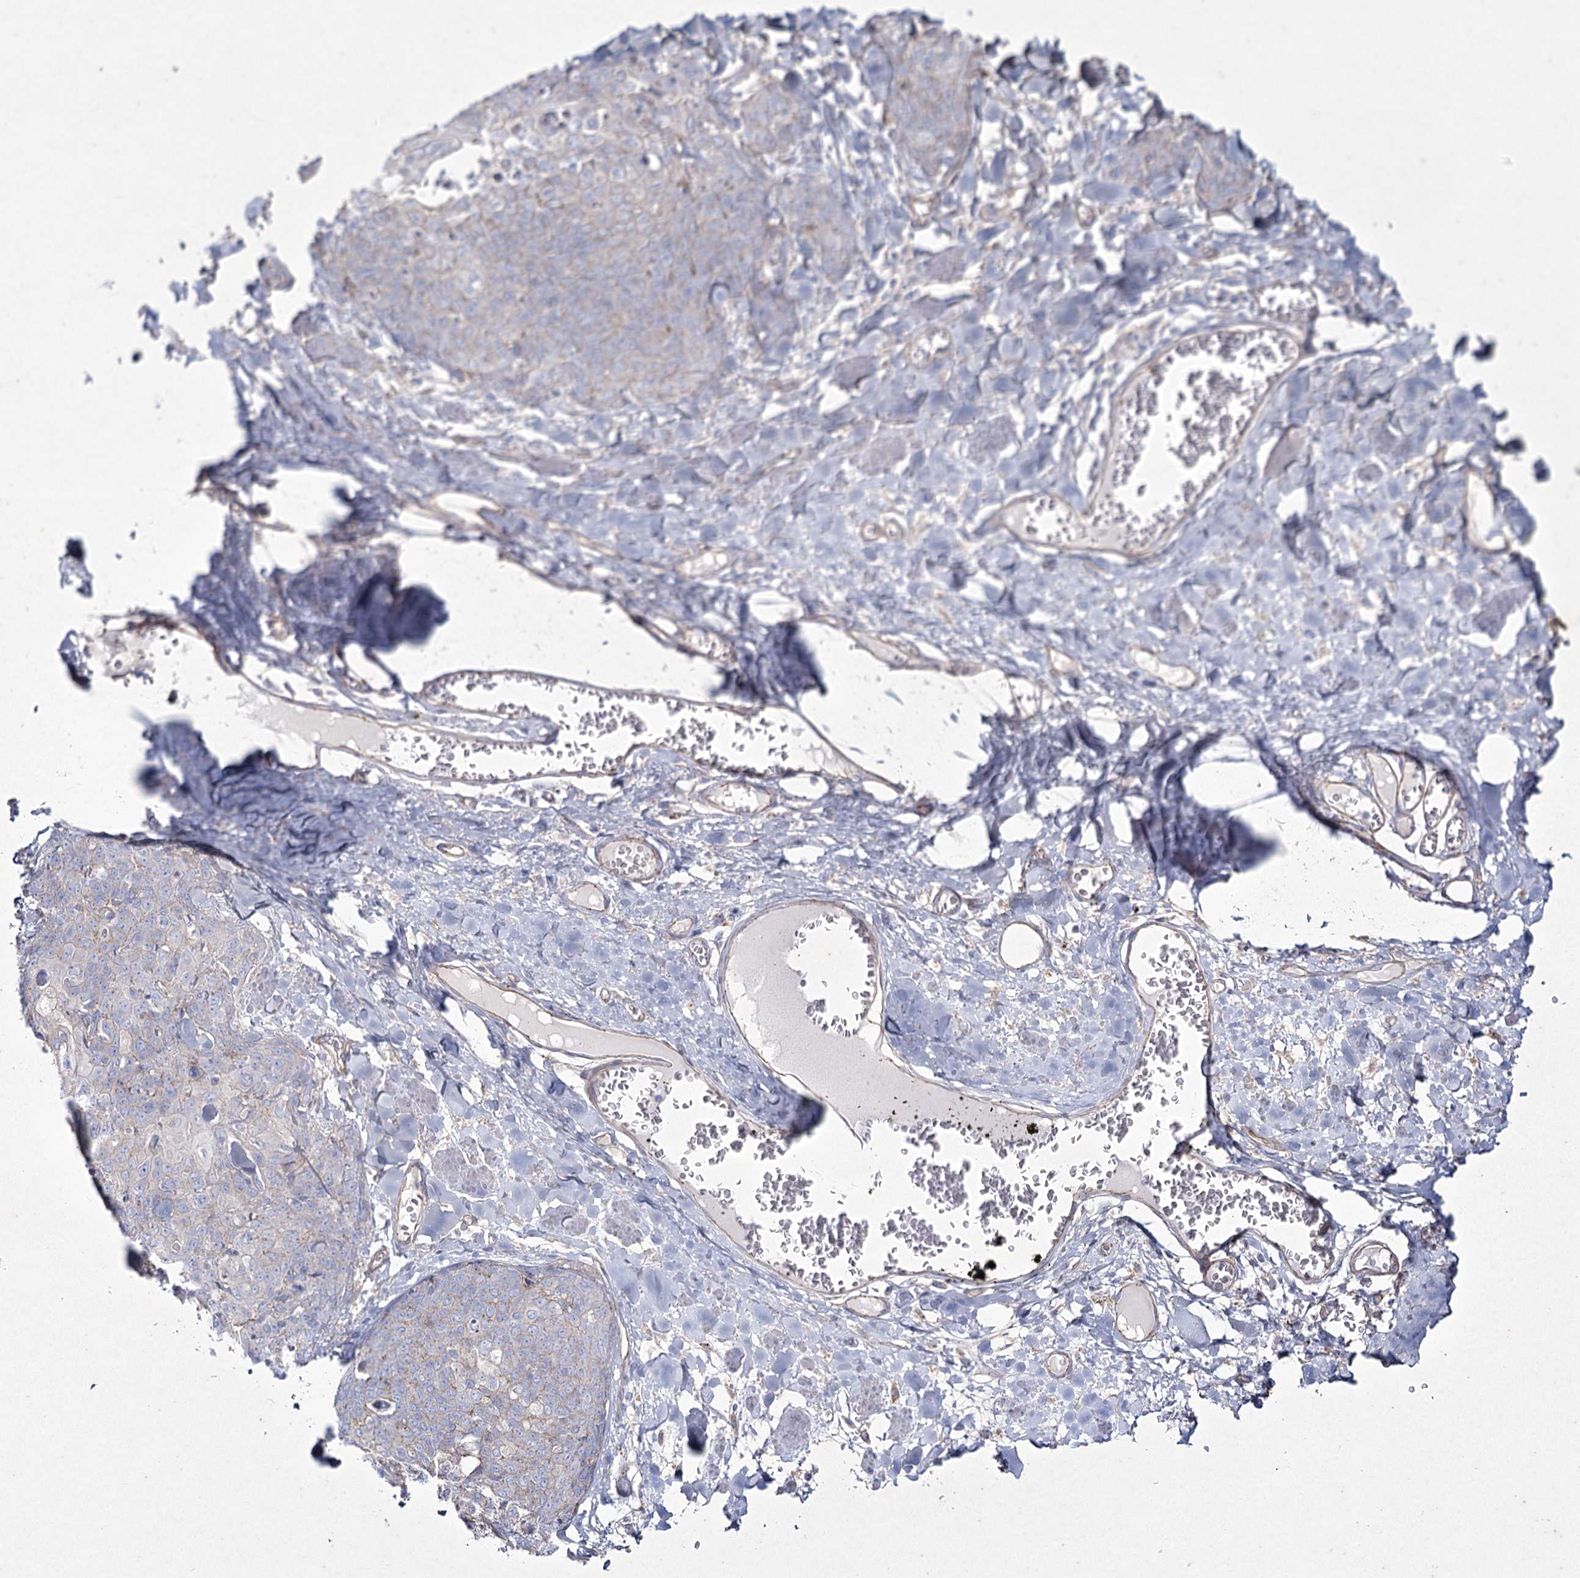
{"staining": {"intensity": "negative", "quantity": "none", "location": "none"}, "tissue": "skin cancer", "cell_type": "Tumor cells", "image_type": "cancer", "snomed": [{"axis": "morphology", "description": "Squamous cell carcinoma, NOS"}, {"axis": "topography", "description": "Skin"}, {"axis": "topography", "description": "Vulva"}], "caption": "Histopathology image shows no significant protein staining in tumor cells of skin cancer.", "gene": "LDLRAD3", "patient": {"sex": "female", "age": 85}}